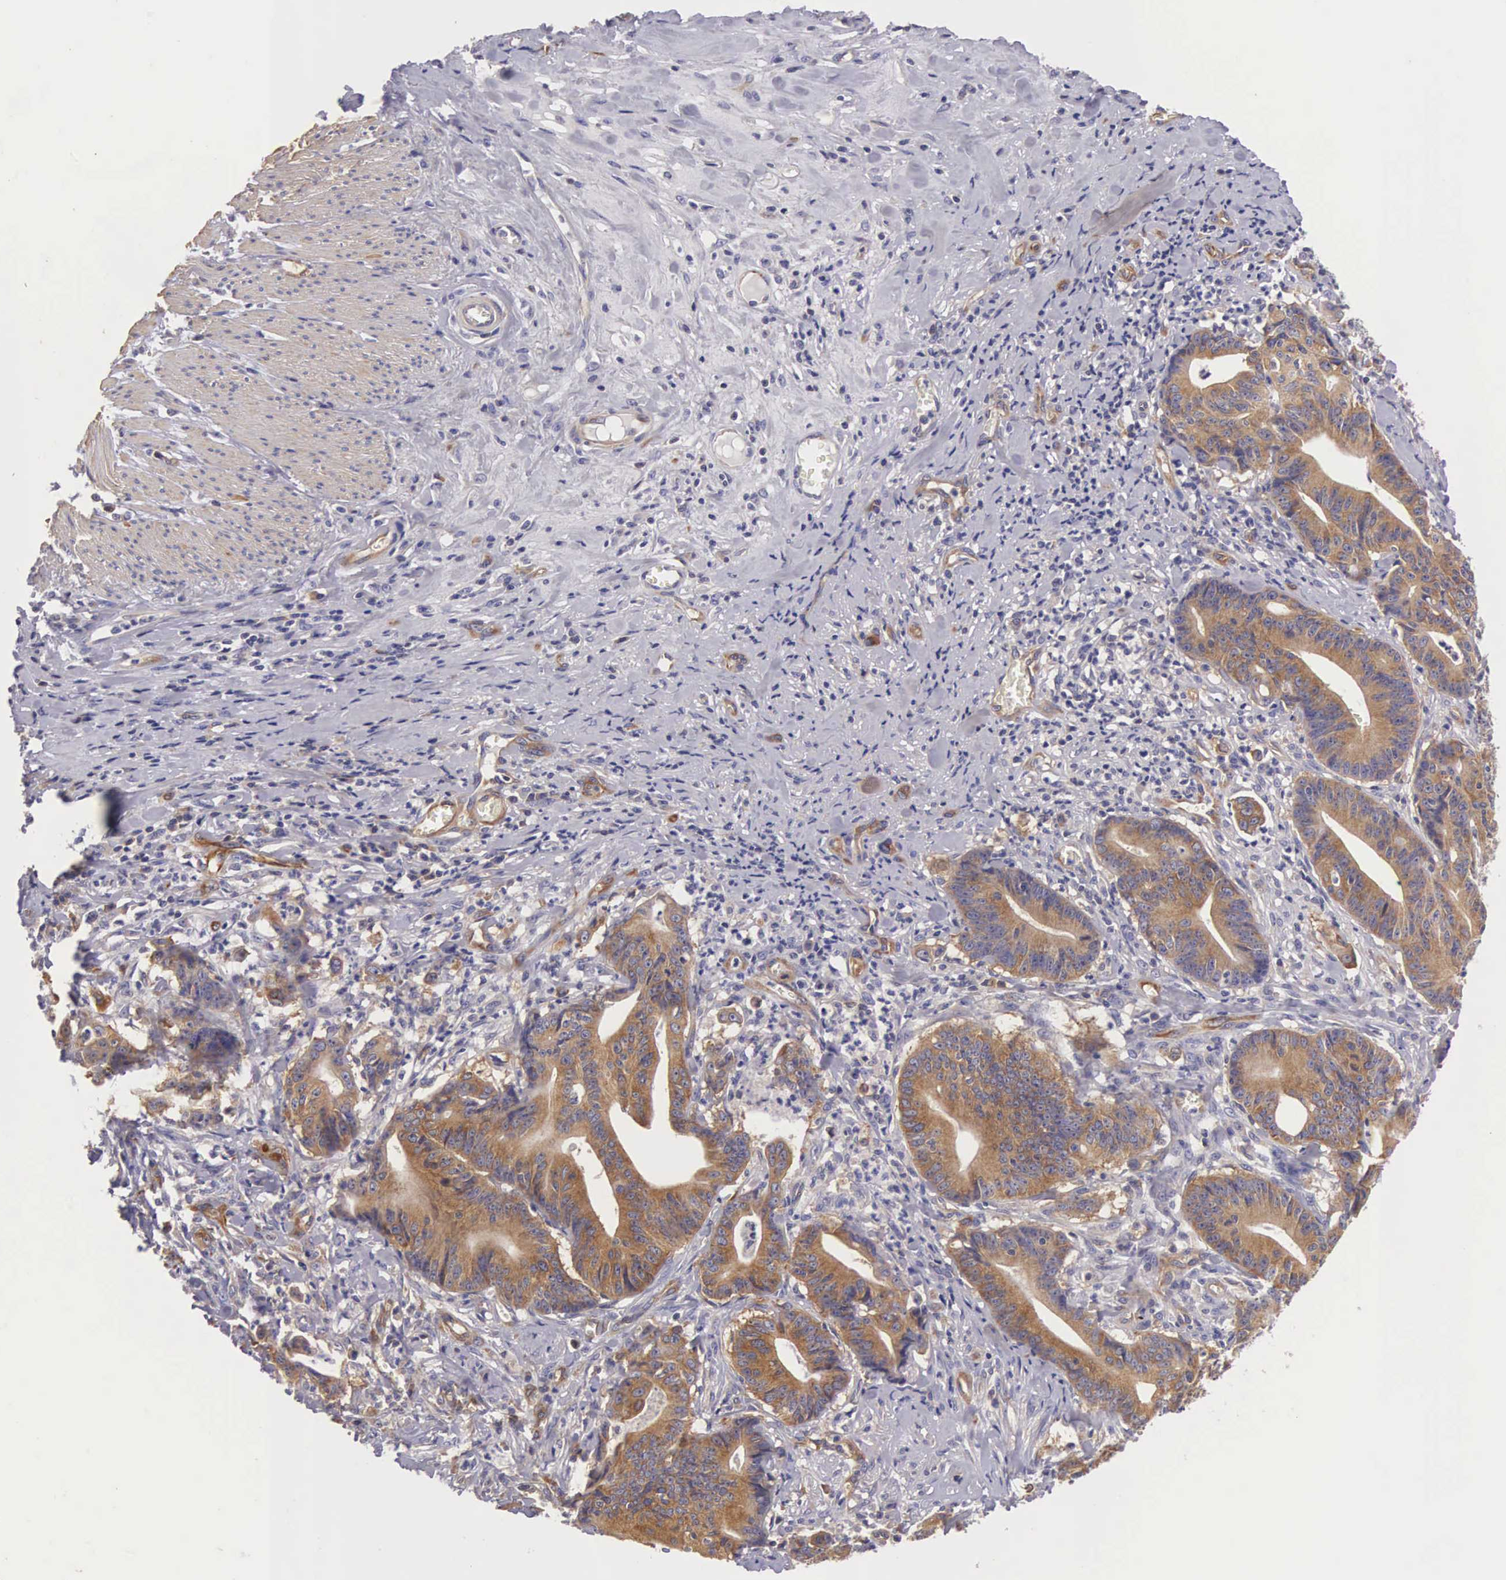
{"staining": {"intensity": "moderate", "quantity": ">75%", "location": "cytoplasmic/membranous"}, "tissue": "stomach cancer", "cell_type": "Tumor cells", "image_type": "cancer", "snomed": [{"axis": "morphology", "description": "Adenocarcinoma, NOS"}, {"axis": "topography", "description": "Stomach, lower"}], "caption": "Immunohistochemistry of human stomach cancer (adenocarcinoma) exhibits medium levels of moderate cytoplasmic/membranous positivity in approximately >75% of tumor cells. (DAB = brown stain, brightfield microscopy at high magnification).", "gene": "OSBPL3", "patient": {"sex": "female", "age": 86}}